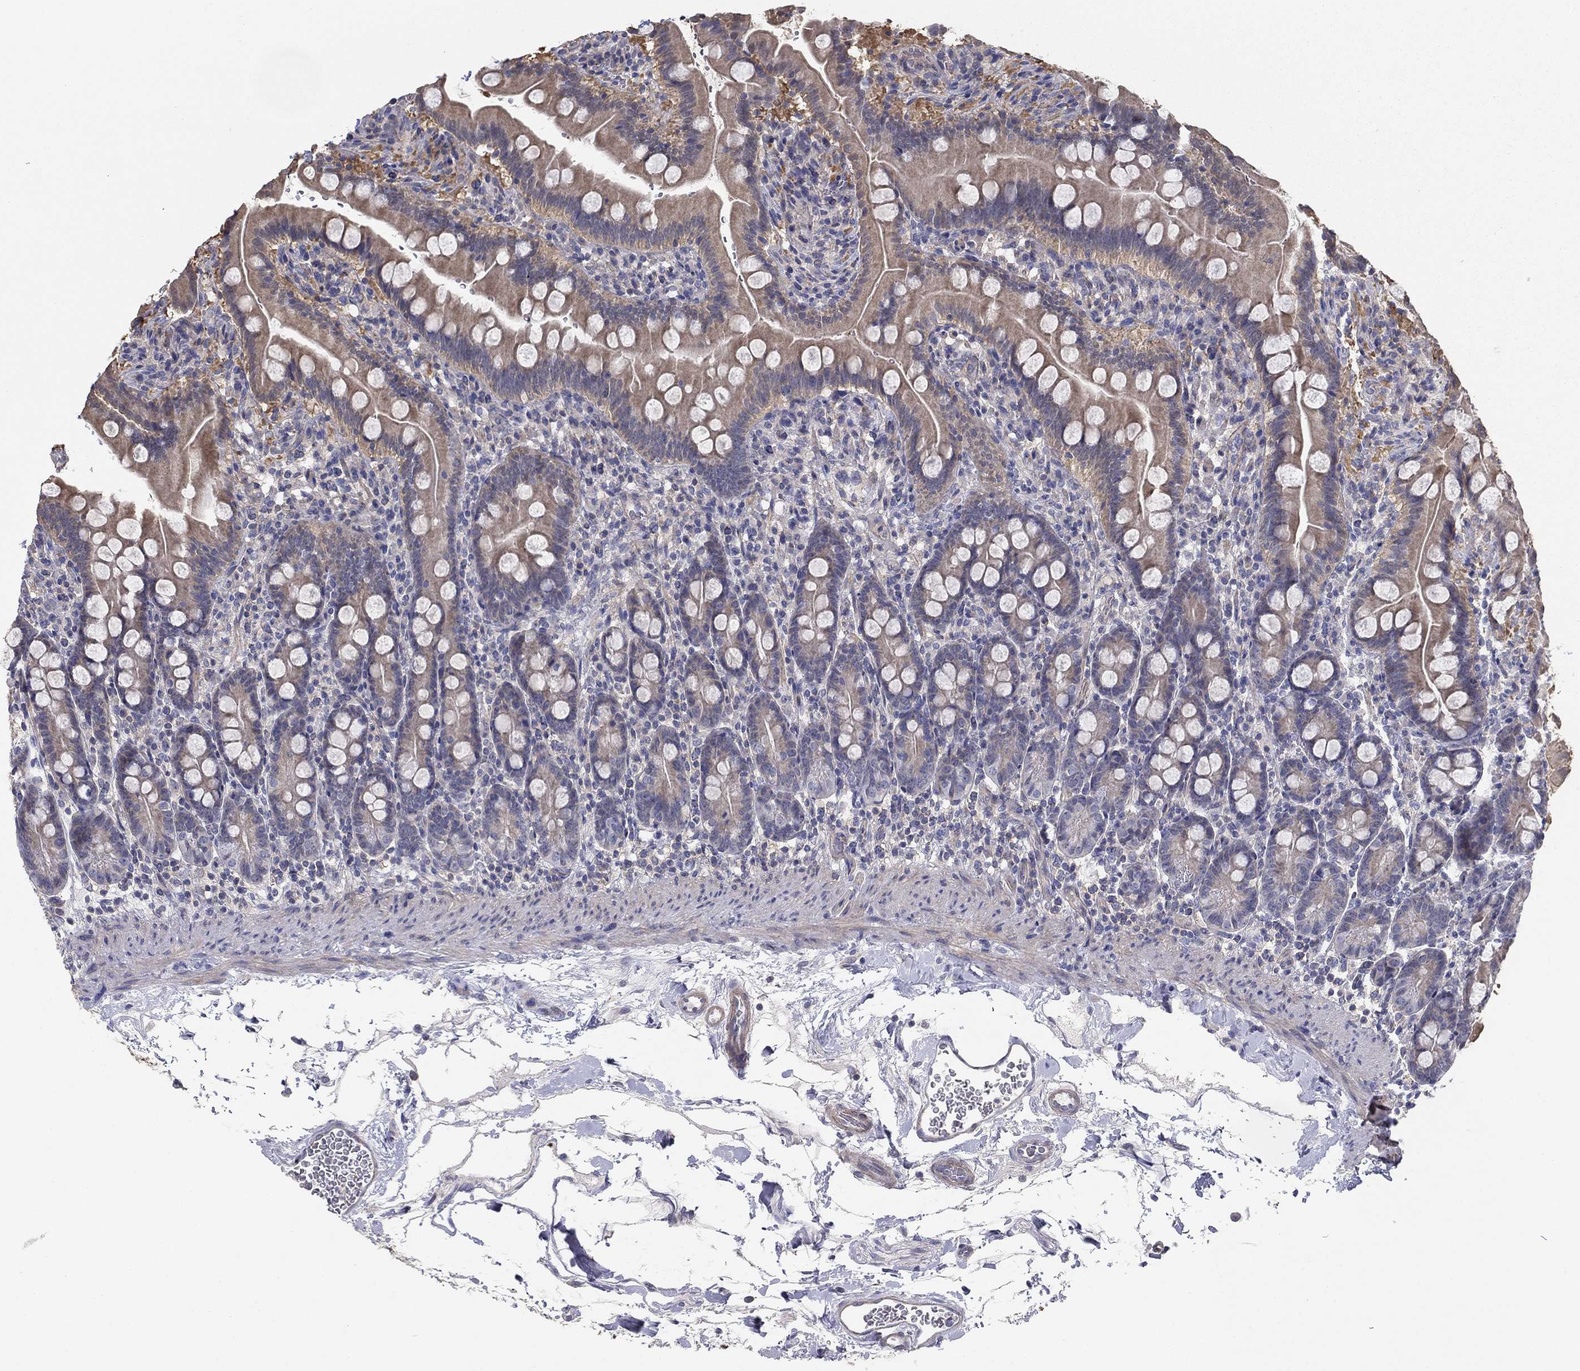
{"staining": {"intensity": "weak", "quantity": "25%-75%", "location": "cytoplasmic/membranous"}, "tissue": "small intestine", "cell_type": "Glandular cells", "image_type": "normal", "snomed": [{"axis": "morphology", "description": "Normal tissue, NOS"}, {"axis": "topography", "description": "Small intestine"}], "caption": "Protein staining displays weak cytoplasmic/membranous positivity in approximately 25%-75% of glandular cells in benign small intestine. The staining was performed using DAB (3,3'-diaminobenzidine), with brown indicating positive protein expression. Nuclei are stained blue with hematoxylin.", "gene": "GRK7", "patient": {"sex": "female", "age": 44}}